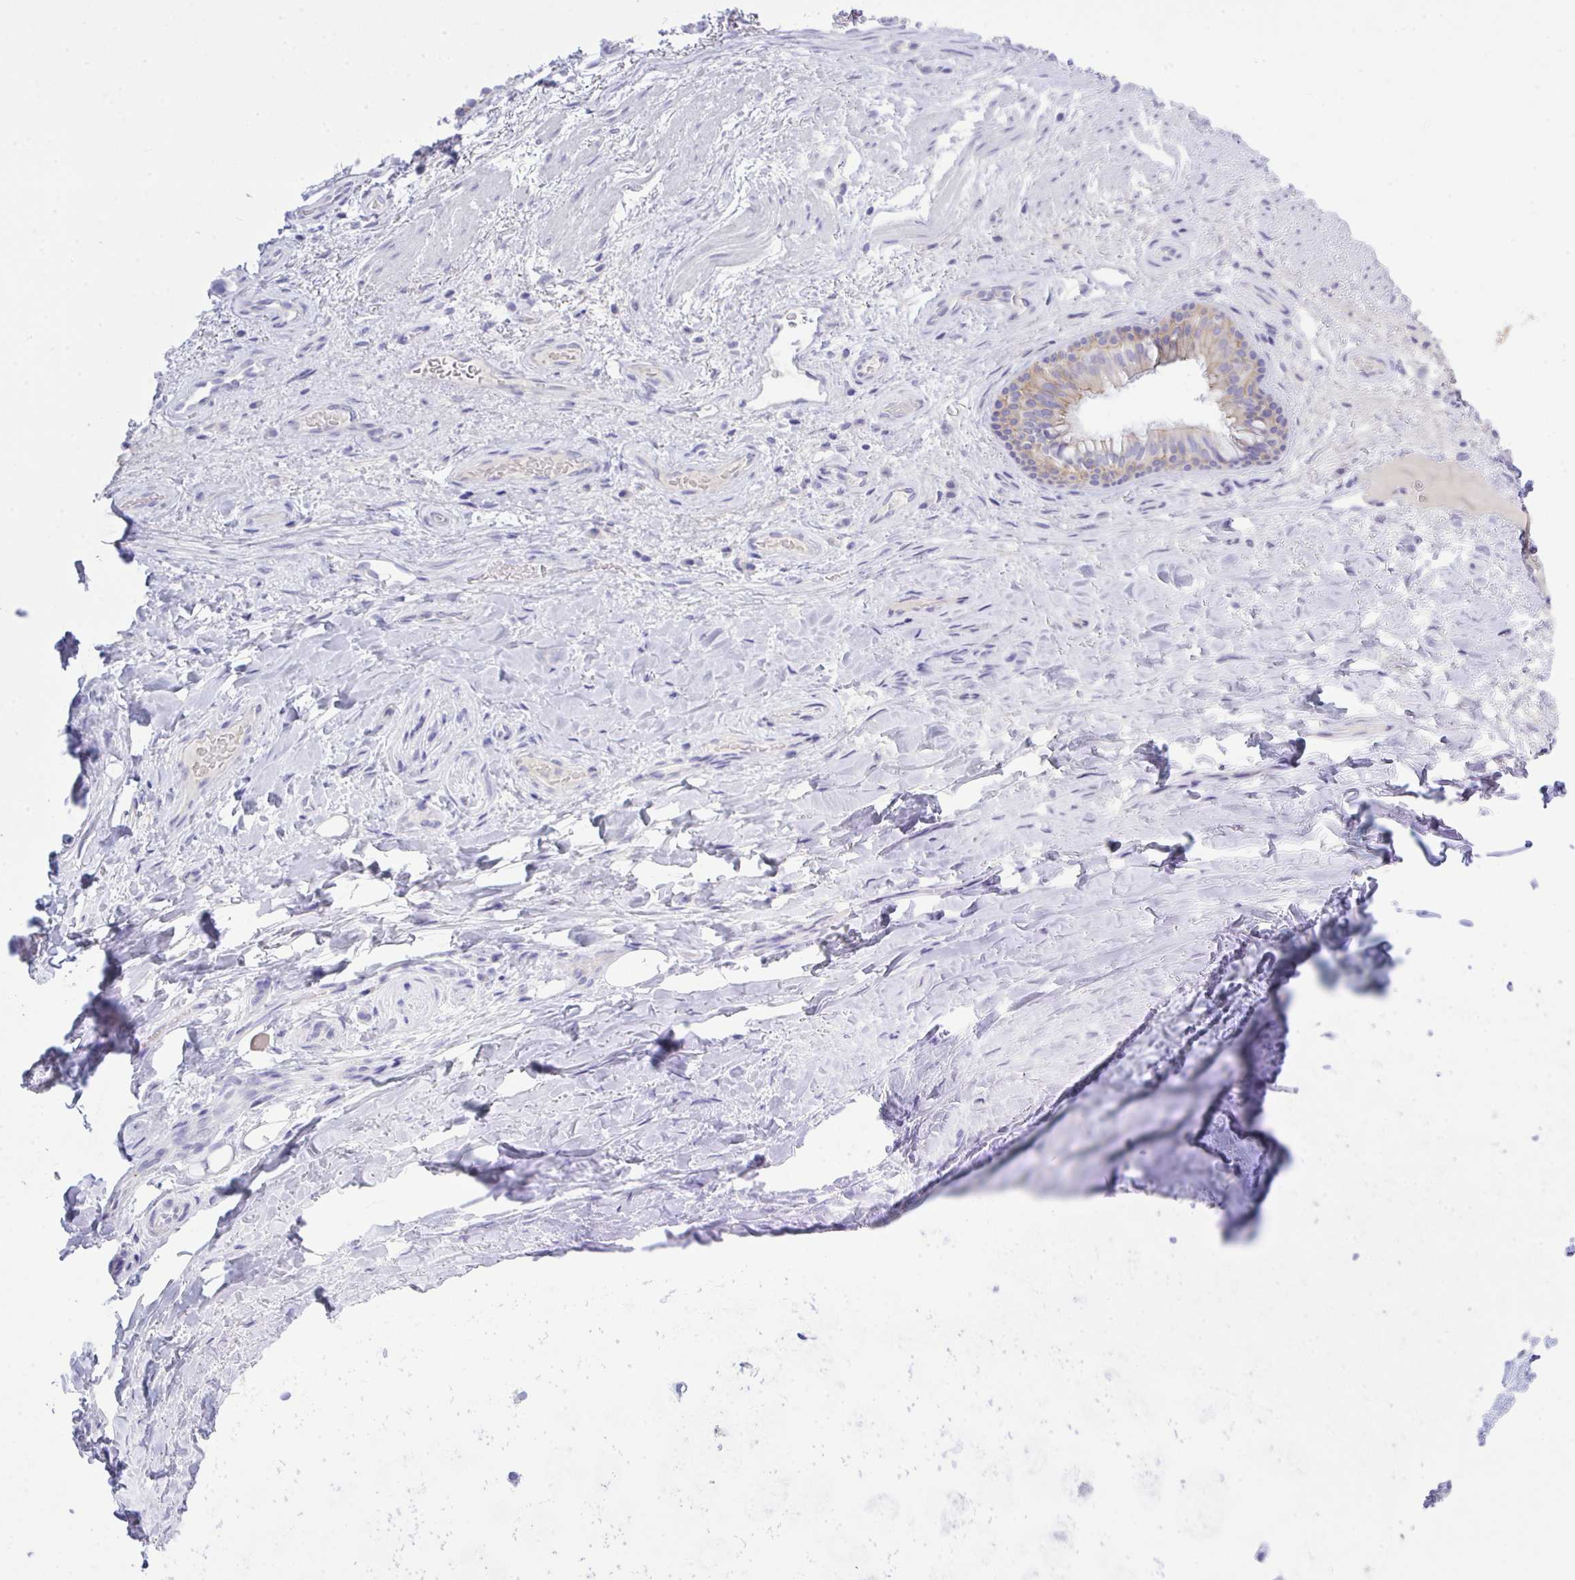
{"staining": {"intensity": "negative", "quantity": "none", "location": "none"}, "tissue": "soft tissue", "cell_type": "Chondrocytes", "image_type": "normal", "snomed": [{"axis": "morphology", "description": "Normal tissue, NOS"}, {"axis": "topography", "description": "Cartilage tissue"}, {"axis": "topography", "description": "Bronchus"}], "caption": "DAB (3,3'-diaminobenzidine) immunohistochemical staining of unremarkable soft tissue exhibits no significant expression in chondrocytes. Nuclei are stained in blue.", "gene": "GLB1L2", "patient": {"sex": "male", "age": 64}}